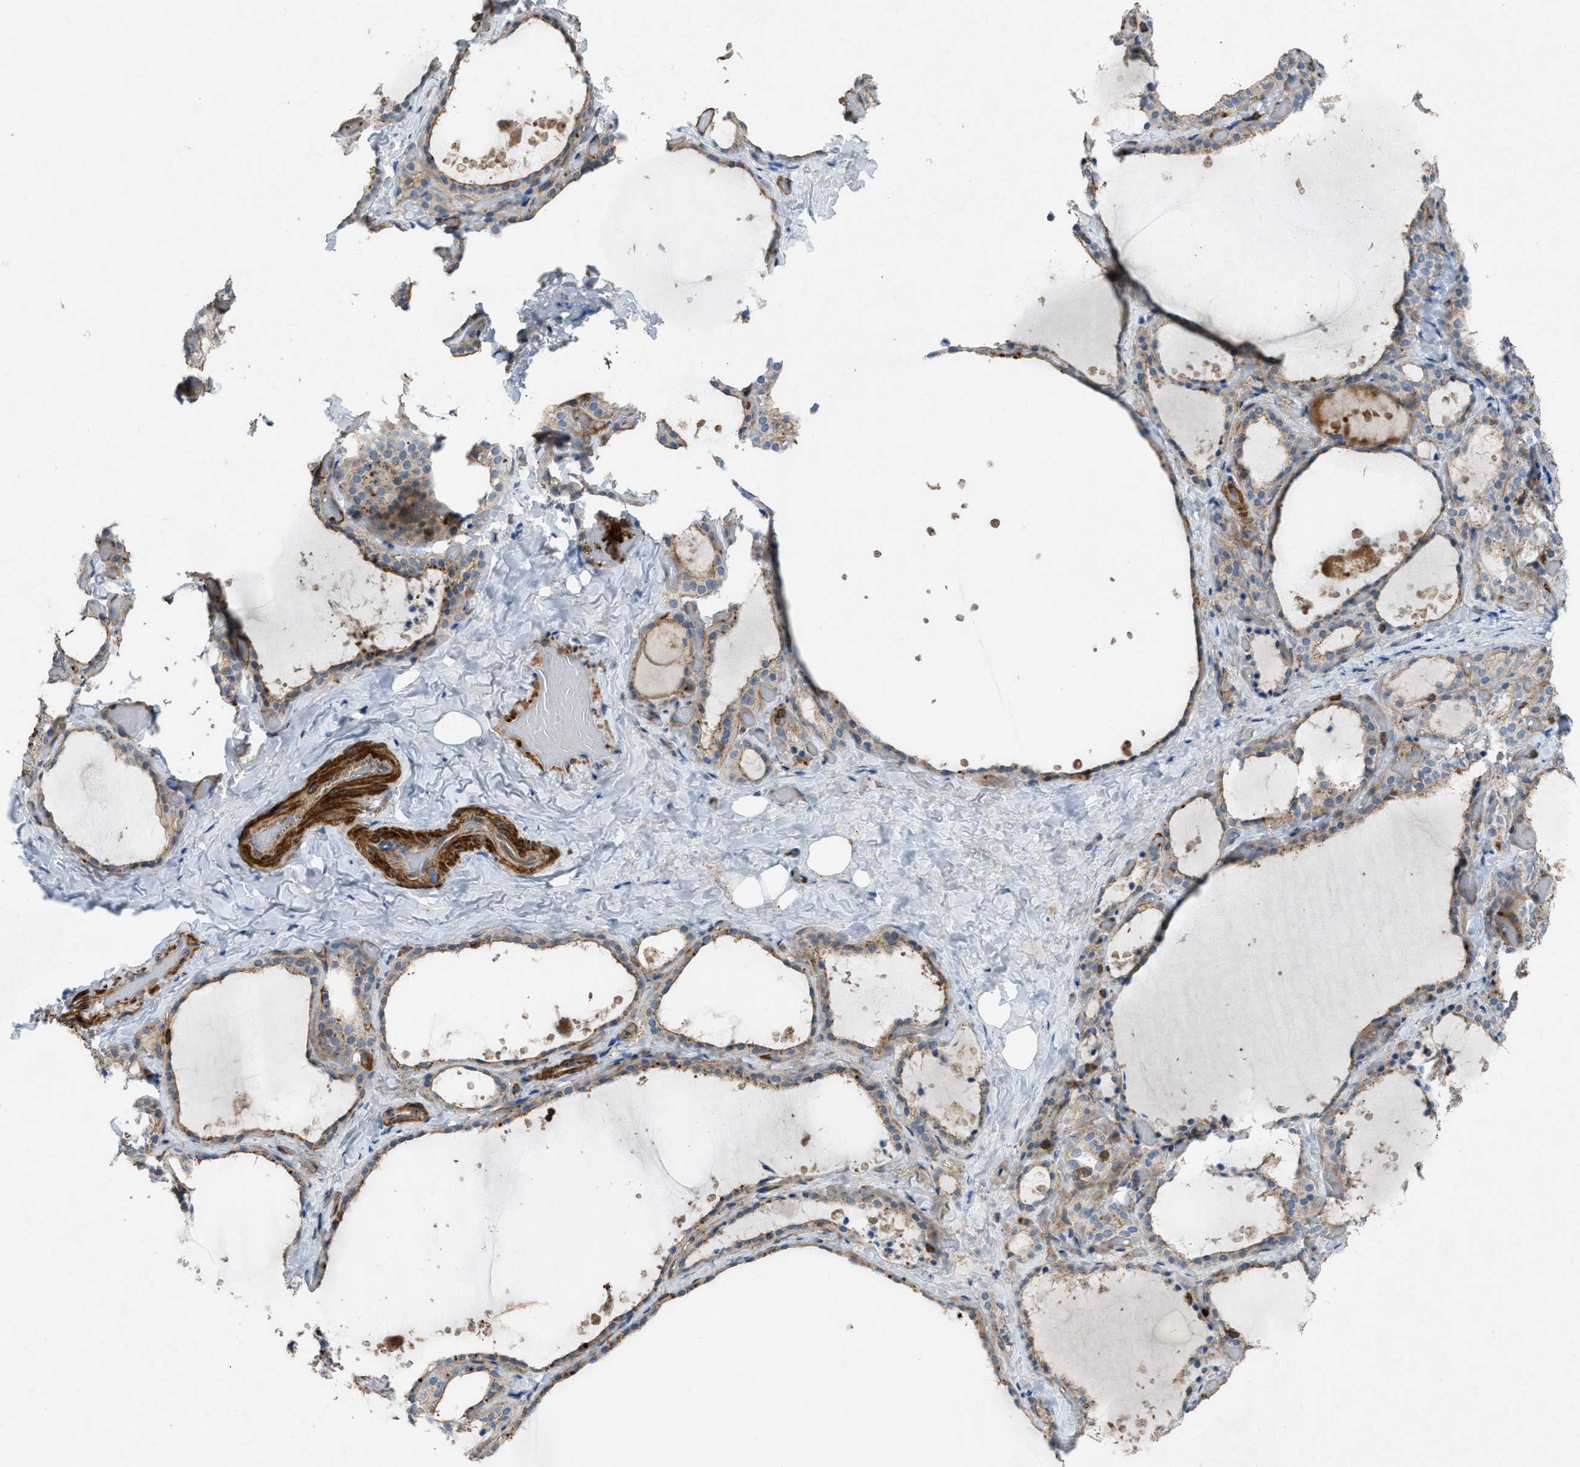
{"staining": {"intensity": "moderate", "quantity": "<25%", "location": "cytoplasmic/membranous"}, "tissue": "thyroid gland", "cell_type": "Glandular cells", "image_type": "normal", "snomed": [{"axis": "morphology", "description": "Normal tissue, NOS"}, {"axis": "topography", "description": "Thyroid gland"}], "caption": "Immunohistochemistry image of normal human thyroid gland stained for a protein (brown), which shows low levels of moderate cytoplasmic/membranous expression in approximately <25% of glandular cells.", "gene": "NCK2", "patient": {"sex": "female", "age": 44}}